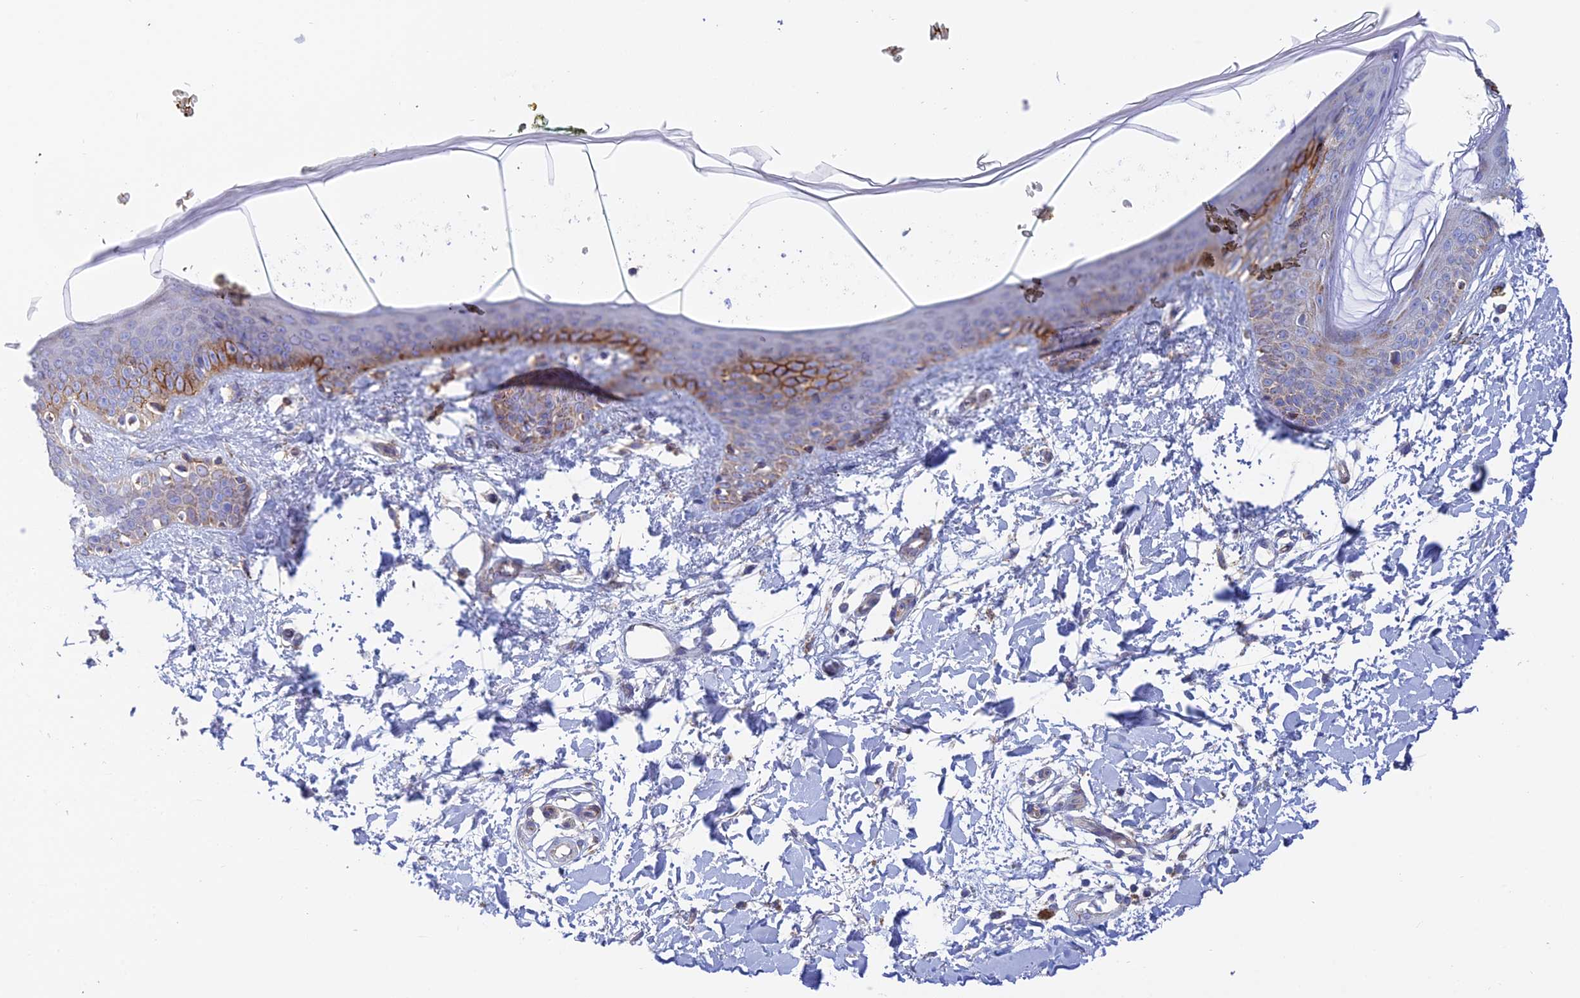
{"staining": {"intensity": "weak", "quantity": "25%-75%", "location": "cytoplasmic/membranous"}, "tissue": "skin", "cell_type": "Fibroblasts", "image_type": "normal", "snomed": [{"axis": "morphology", "description": "Normal tissue, NOS"}, {"axis": "topography", "description": "Skin"}], "caption": "Immunohistochemical staining of benign skin exhibits low levels of weak cytoplasmic/membranous positivity in about 25%-75% of fibroblasts. The staining is performed using DAB brown chromogen to label protein expression. The nuclei are counter-stained blue using hematoxylin.", "gene": "CSPG4", "patient": {"sex": "female", "age": 34}}